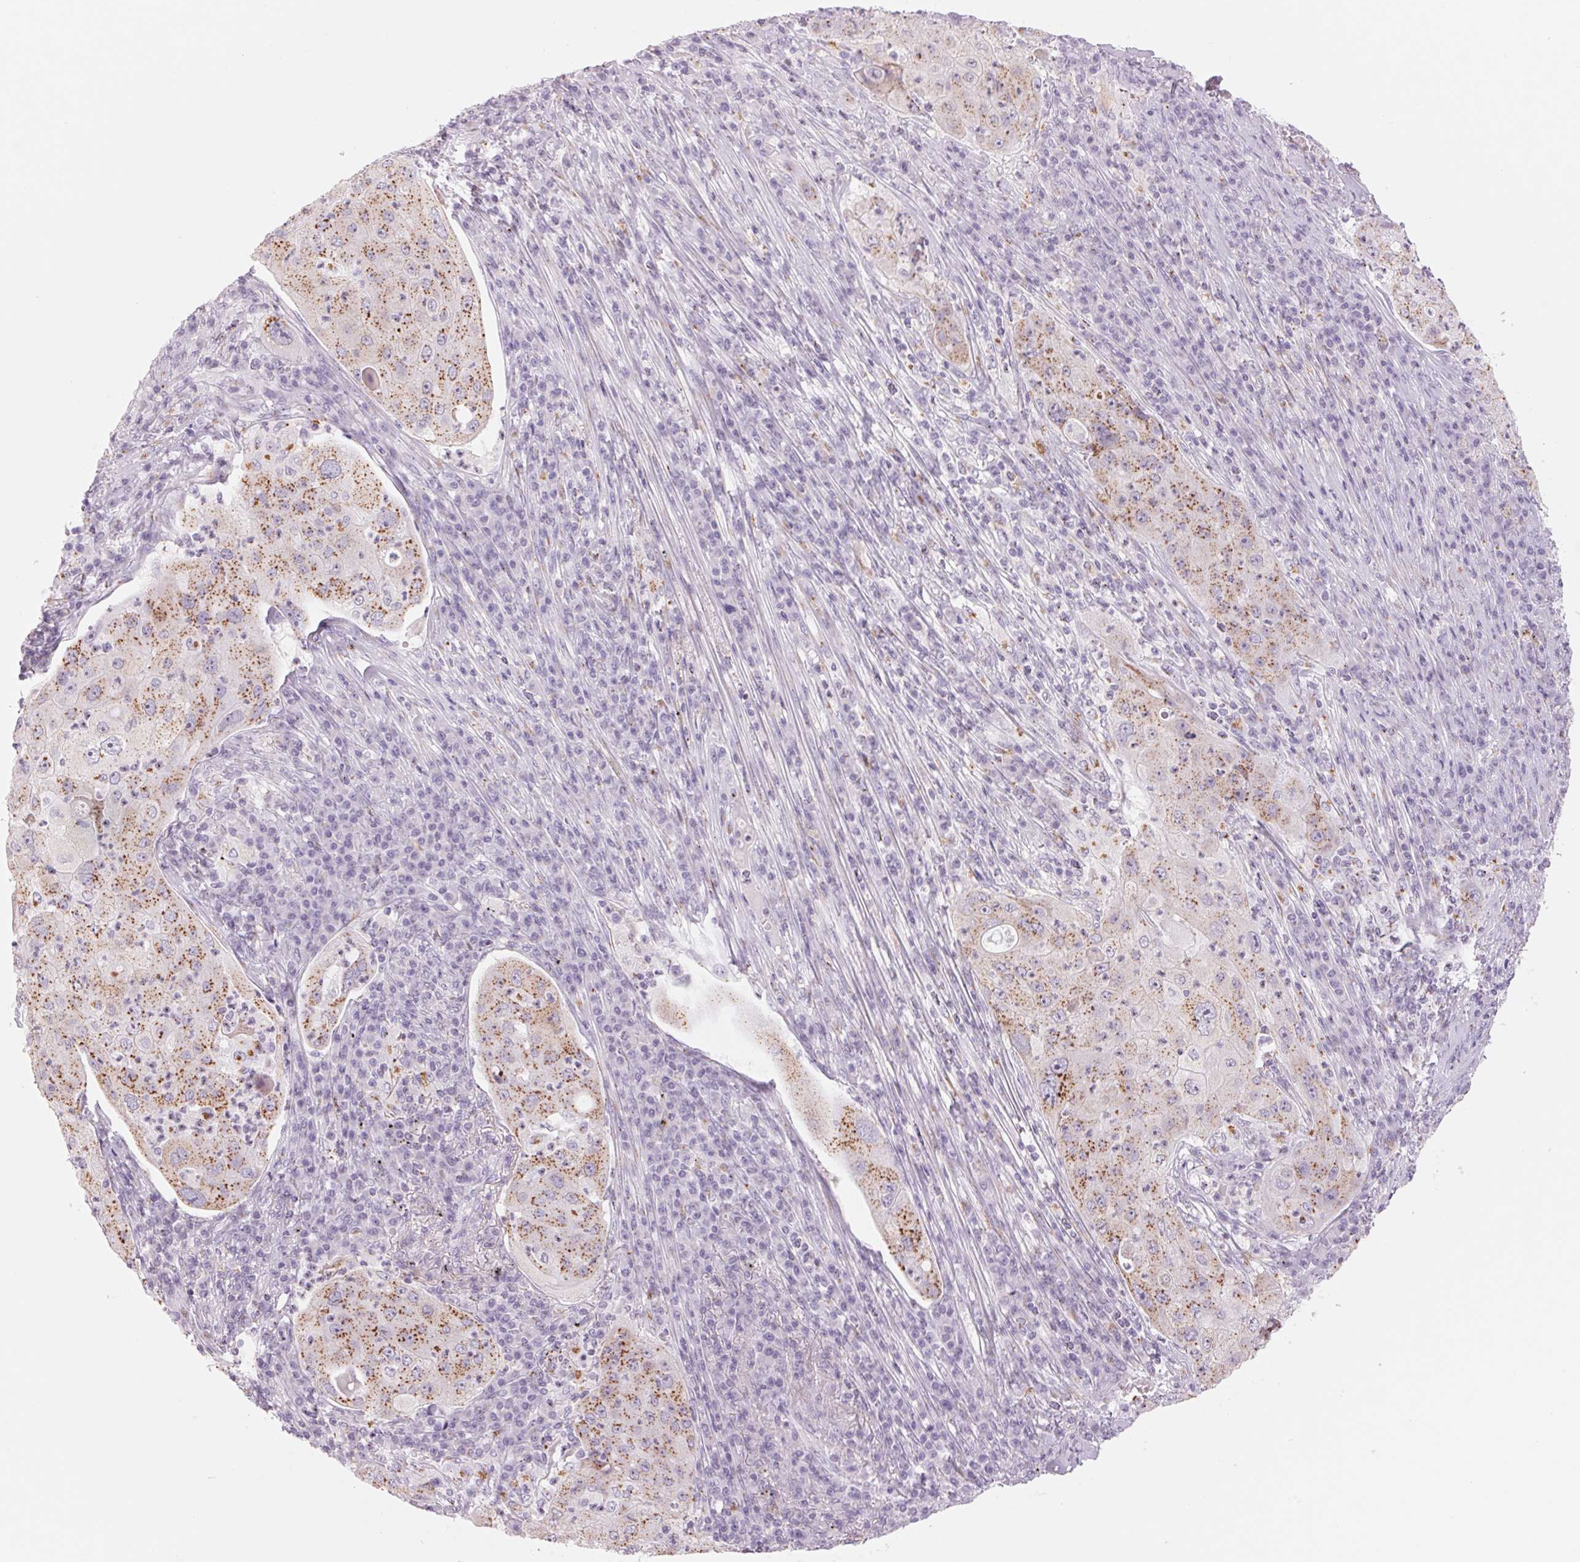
{"staining": {"intensity": "moderate", "quantity": ">75%", "location": "cytoplasmic/membranous"}, "tissue": "lung cancer", "cell_type": "Tumor cells", "image_type": "cancer", "snomed": [{"axis": "morphology", "description": "Squamous cell carcinoma, NOS"}, {"axis": "topography", "description": "Lung"}], "caption": "Immunohistochemical staining of human lung cancer (squamous cell carcinoma) demonstrates moderate cytoplasmic/membranous protein staining in approximately >75% of tumor cells.", "gene": "GALNT7", "patient": {"sex": "female", "age": 59}}